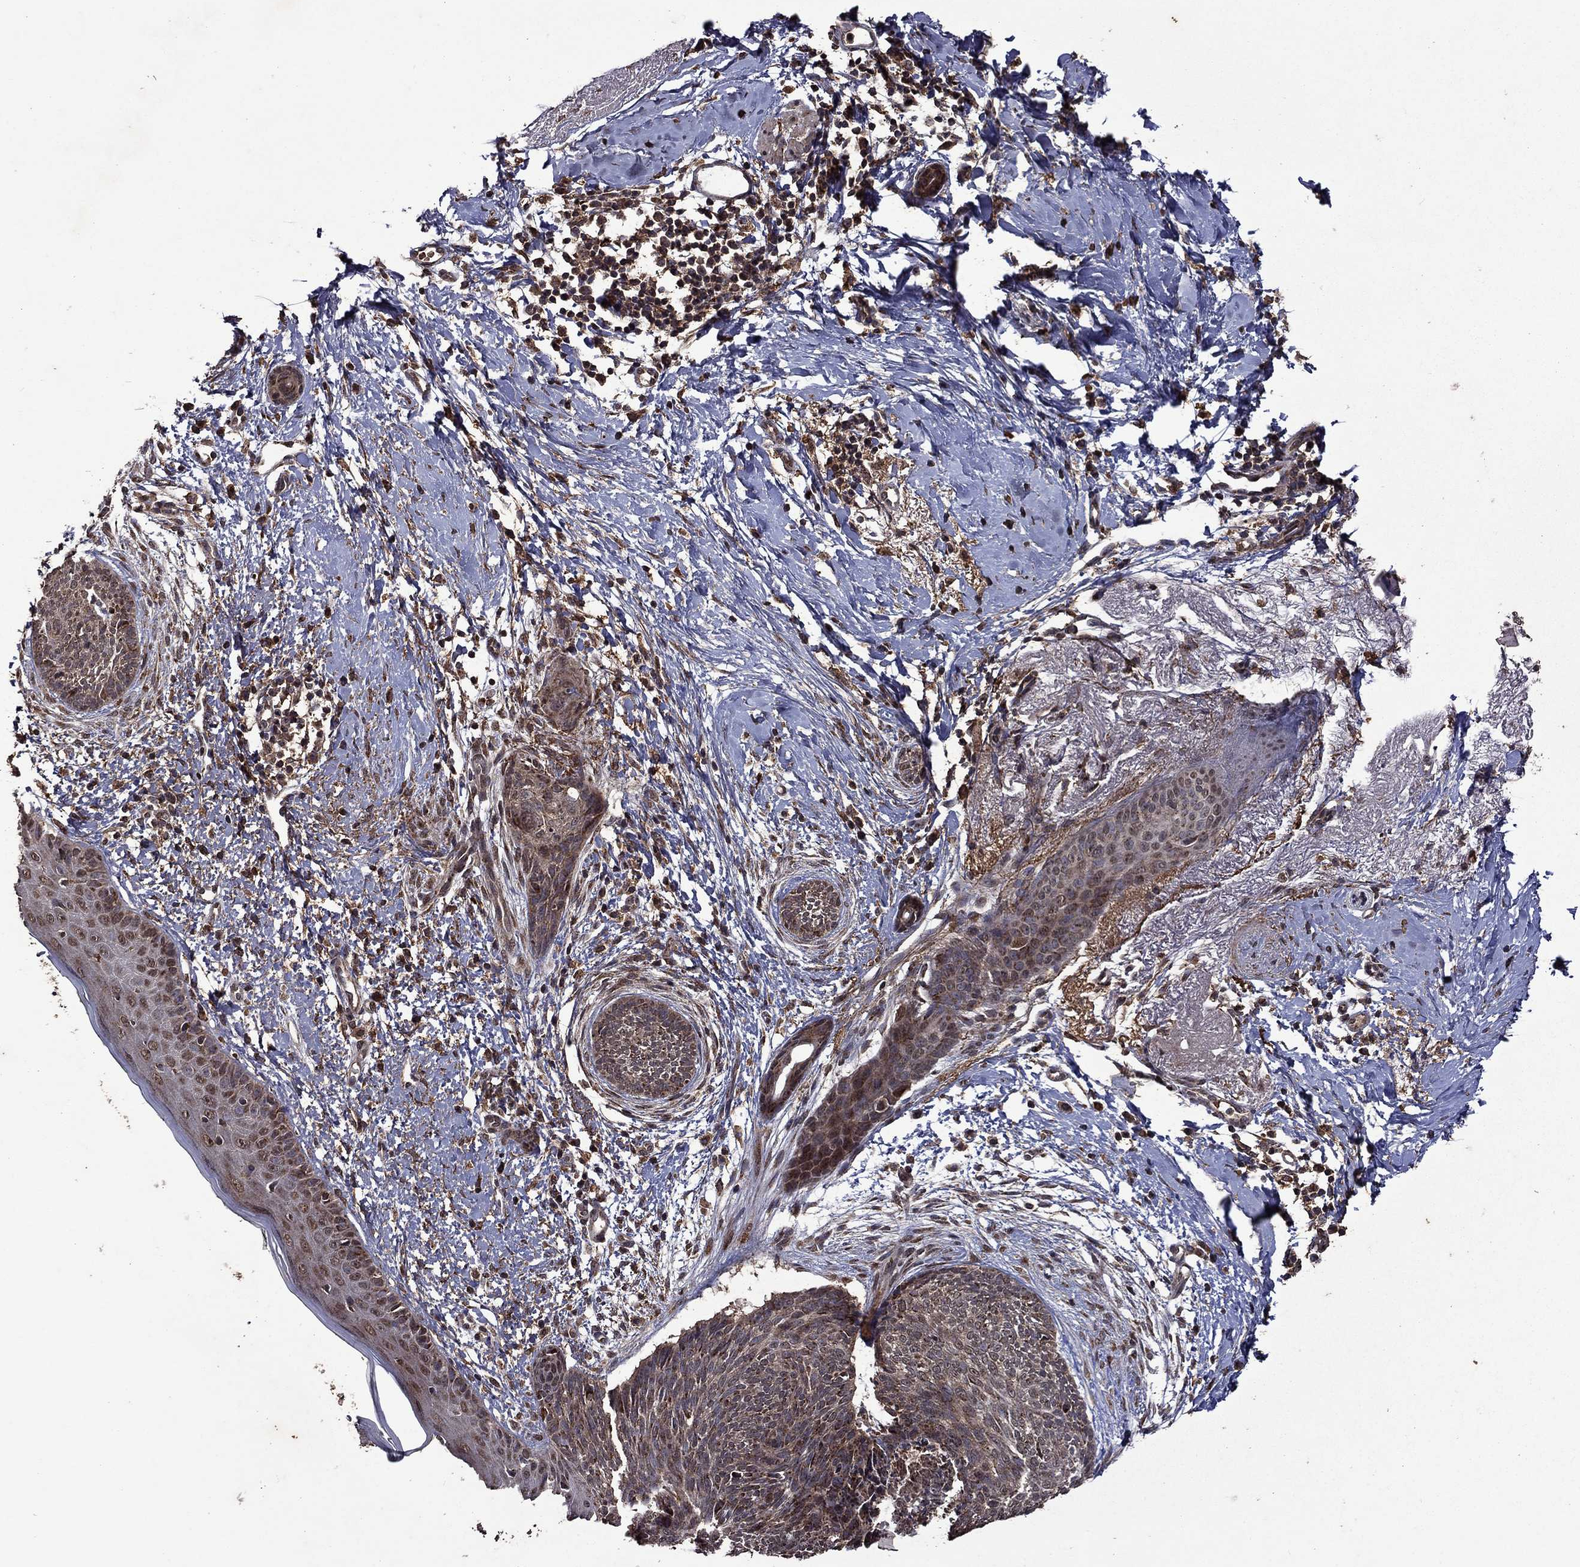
{"staining": {"intensity": "weak", "quantity": ">75%", "location": "cytoplasmic/membranous,nuclear"}, "tissue": "skin cancer", "cell_type": "Tumor cells", "image_type": "cancer", "snomed": [{"axis": "morphology", "description": "Basal cell carcinoma"}, {"axis": "topography", "description": "Skin"}], "caption": "Basal cell carcinoma (skin) was stained to show a protein in brown. There is low levels of weak cytoplasmic/membranous and nuclear staining in approximately >75% of tumor cells.", "gene": "ITM2B", "patient": {"sex": "female", "age": 65}}